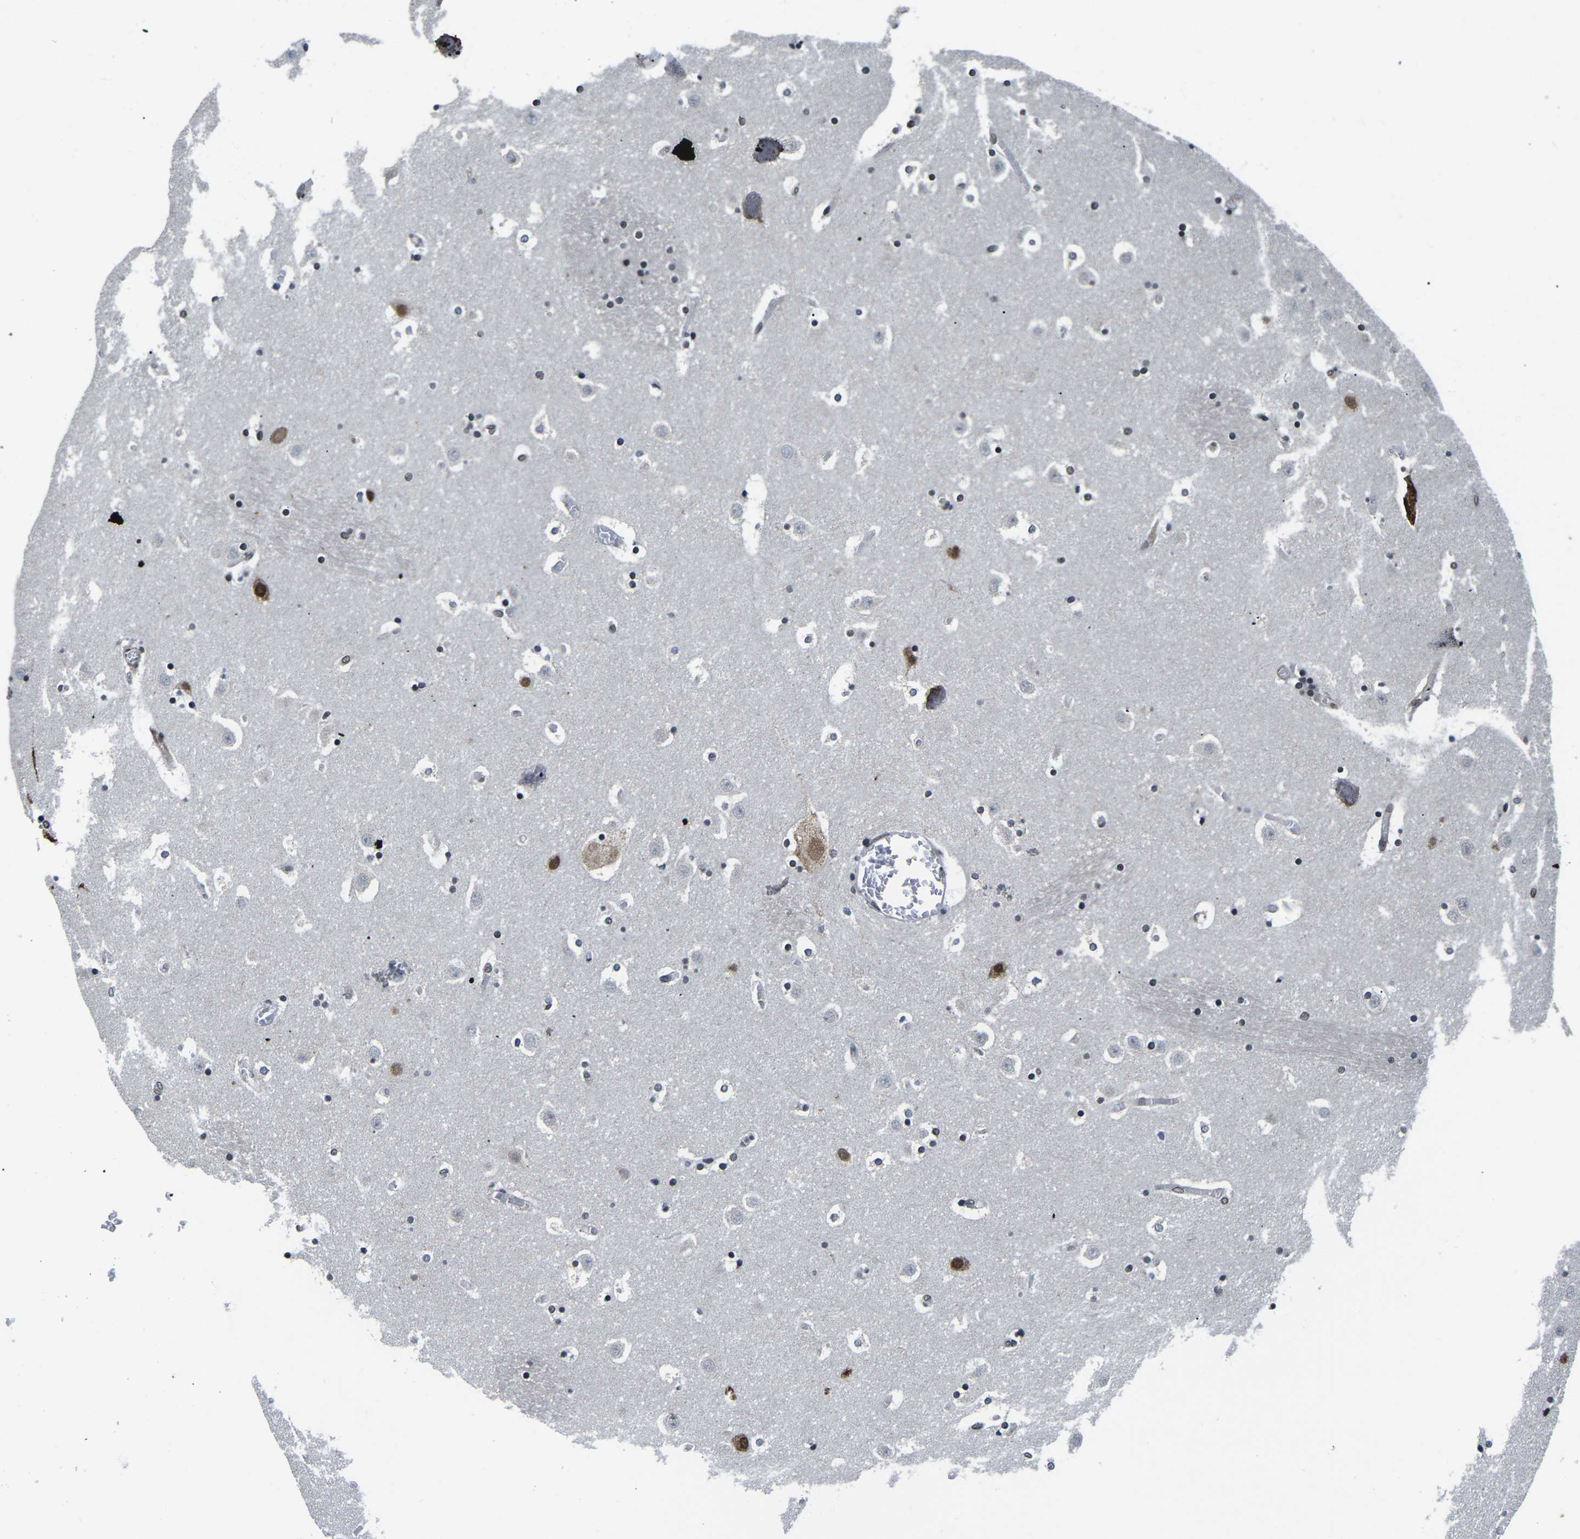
{"staining": {"intensity": "weak", "quantity": "25%-75%", "location": "nuclear"}, "tissue": "caudate", "cell_type": "Glial cells", "image_type": "normal", "snomed": [{"axis": "morphology", "description": "Normal tissue, NOS"}, {"axis": "topography", "description": "Lateral ventricle wall"}], "caption": "Immunohistochemical staining of normal human caudate displays 25%-75% levels of weak nuclear protein expression in about 25%-75% of glial cells. (brown staining indicates protein expression, while blue staining denotes nuclei).", "gene": "CCNE1", "patient": {"sex": "male", "age": 45}}